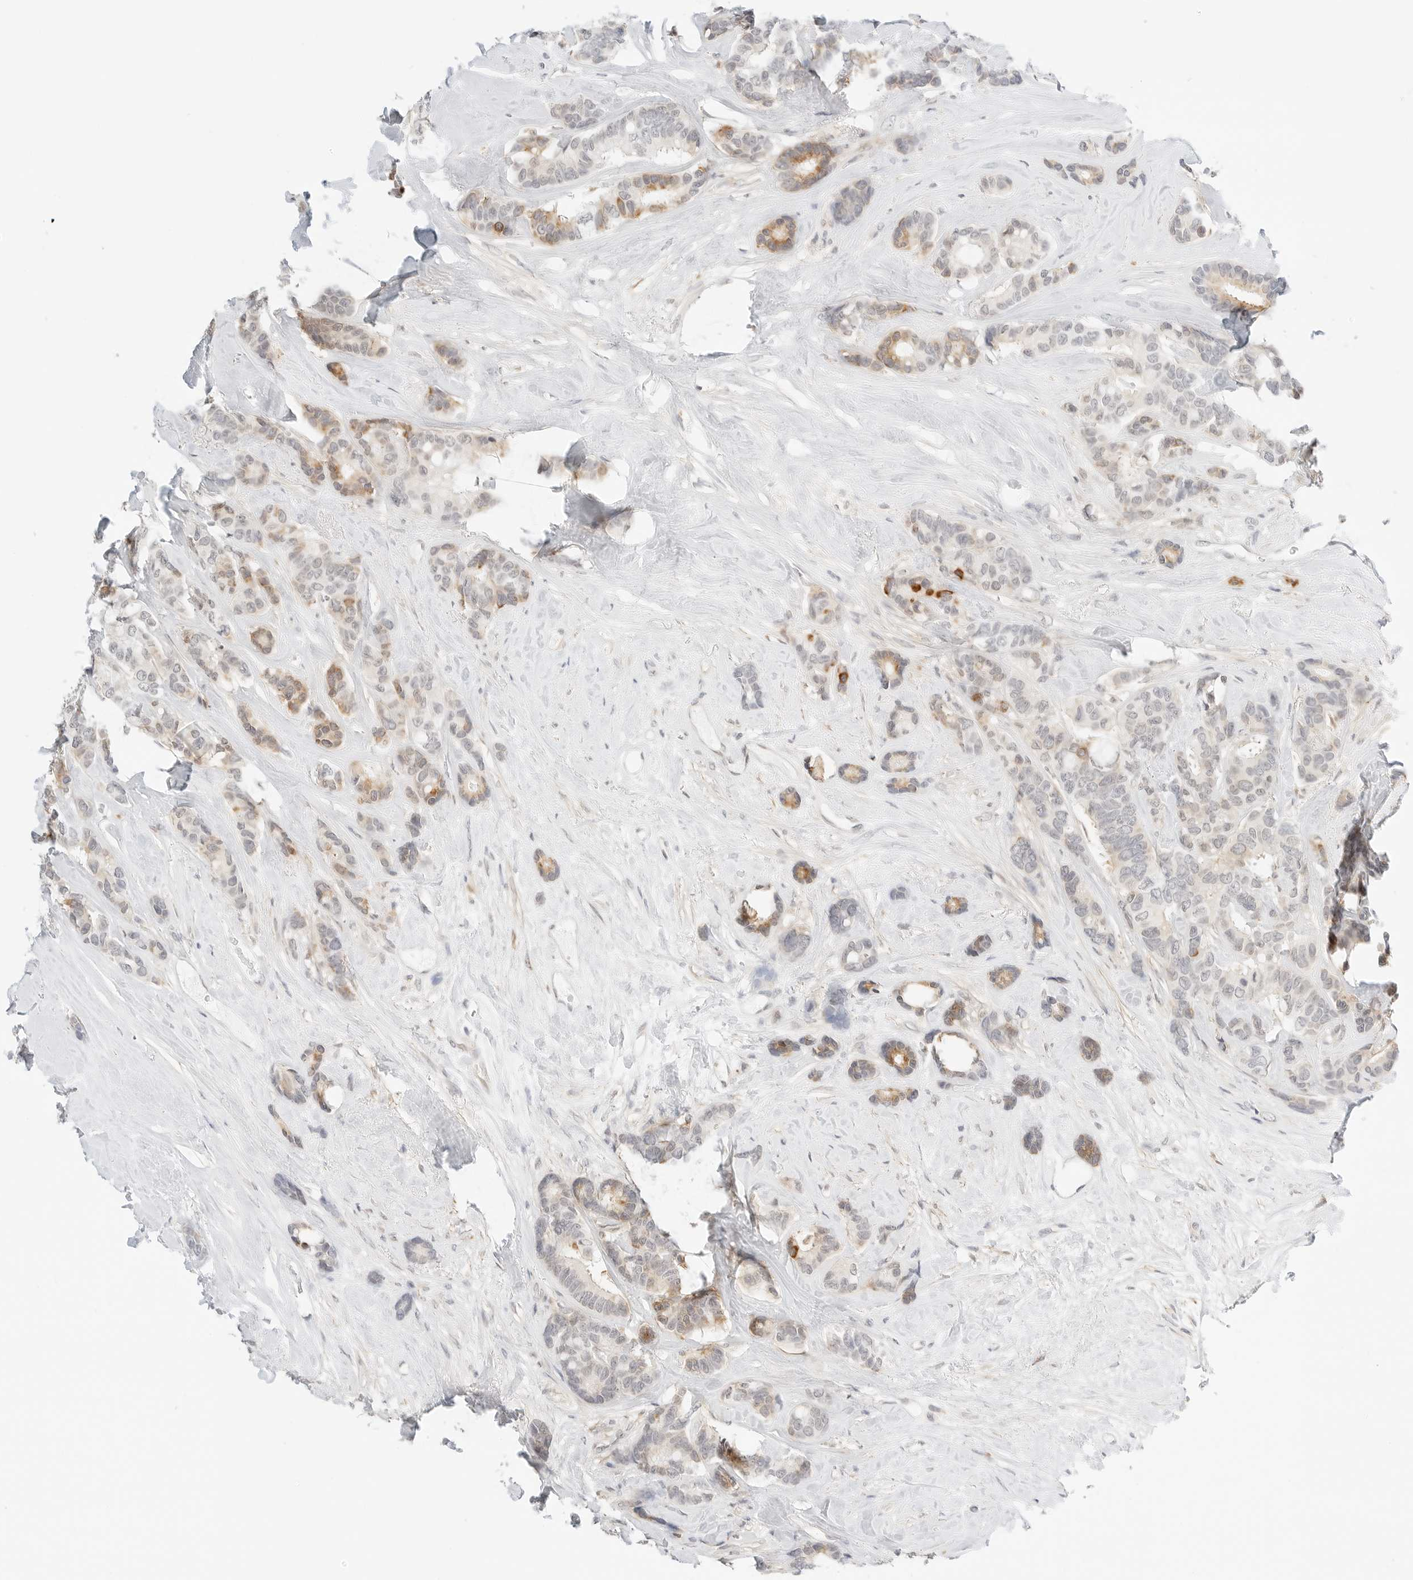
{"staining": {"intensity": "moderate", "quantity": "<25%", "location": "cytoplasmic/membranous"}, "tissue": "breast cancer", "cell_type": "Tumor cells", "image_type": "cancer", "snomed": [{"axis": "morphology", "description": "Duct carcinoma"}, {"axis": "topography", "description": "Breast"}], "caption": "About <25% of tumor cells in human breast cancer (invasive ductal carcinoma) reveal moderate cytoplasmic/membranous protein expression as visualized by brown immunohistochemical staining.", "gene": "TEKT2", "patient": {"sex": "female", "age": 87}}